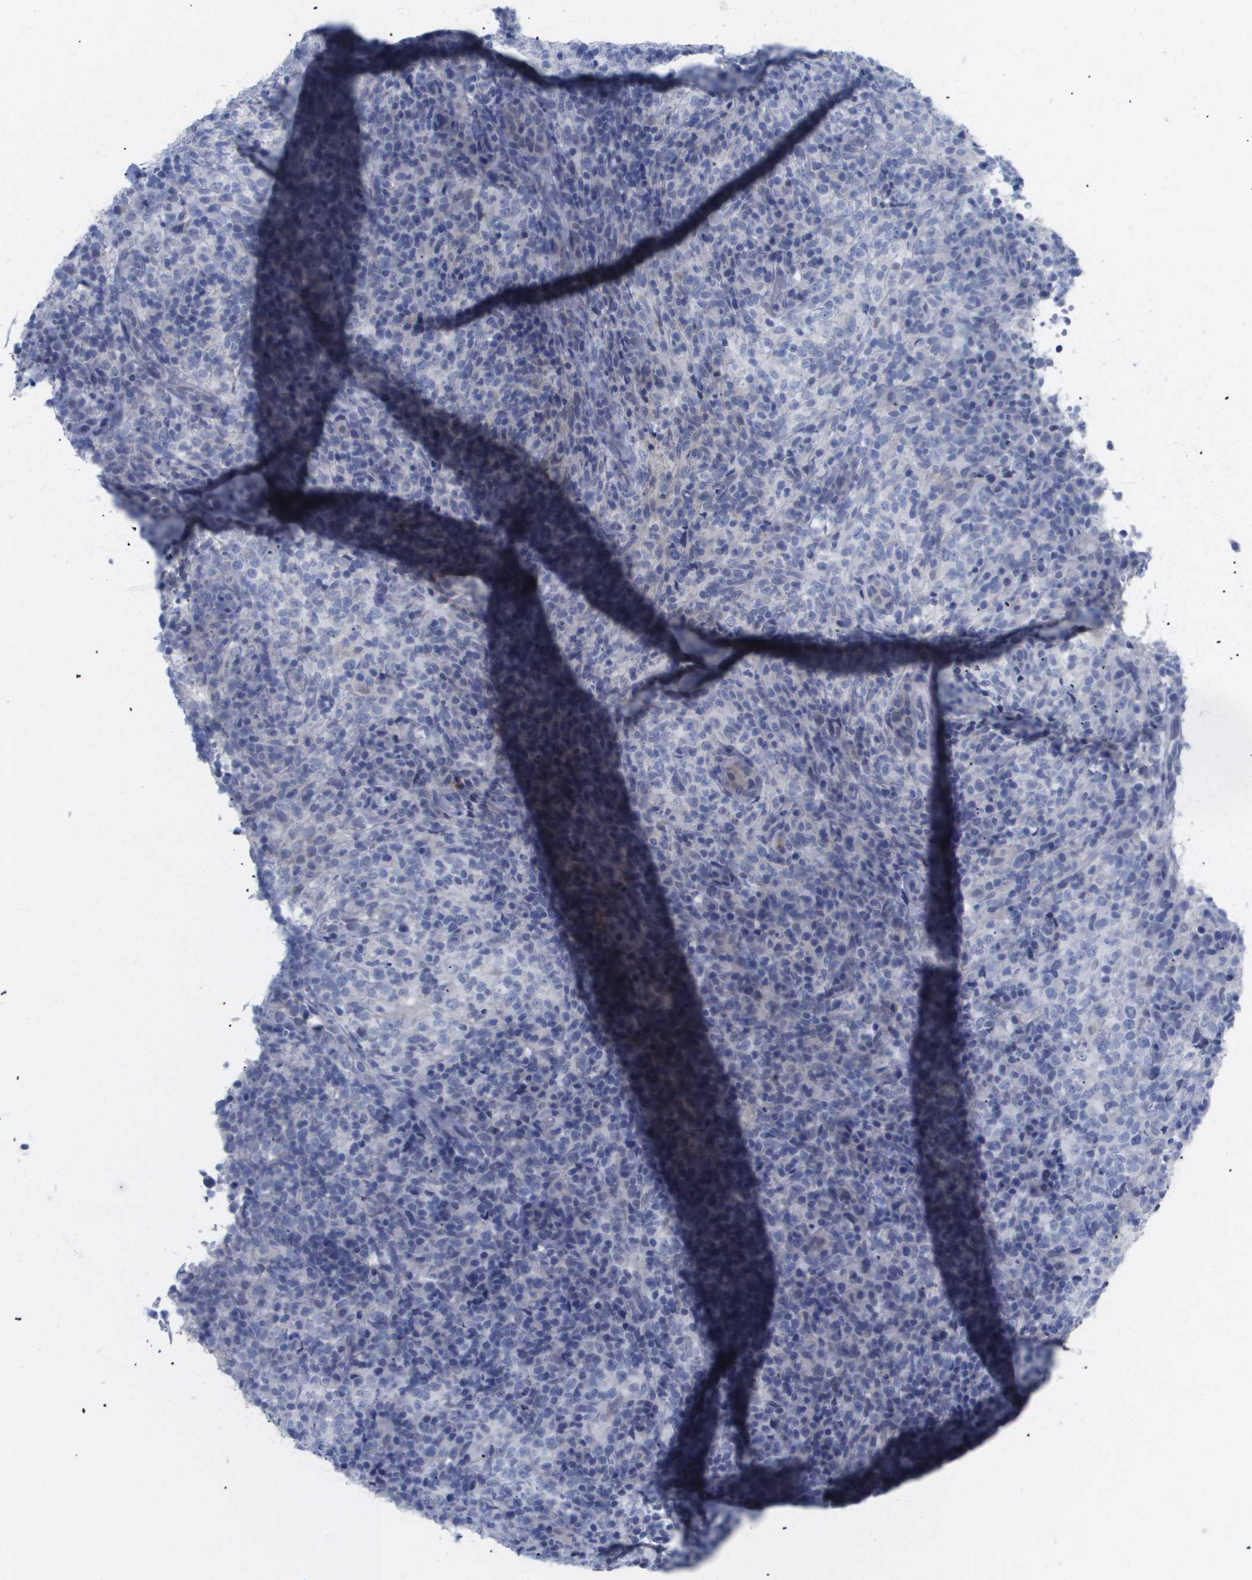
{"staining": {"intensity": "negative", "quantity": "none", "location": "none"}, "tissue": "lymphoma", "cell_type": "Tumor cells", "image_type": "cancer", "snomed": [{"axis": "morphology", "description": "Malignant lymphoma, non-Hodgkin's type, High grade"}, {"axis": "topography", "description": "Lymph node"}], "caption": "Immunohistochemistry (IHC) micrograph of human malignant lymphoma, non-Hodgkin's type (high-grade) stained for a protein (brown), which exhibits no positivity in tumor cells.", "gene": "CAV3", "patient": {"sex": "female", "age": 76}}